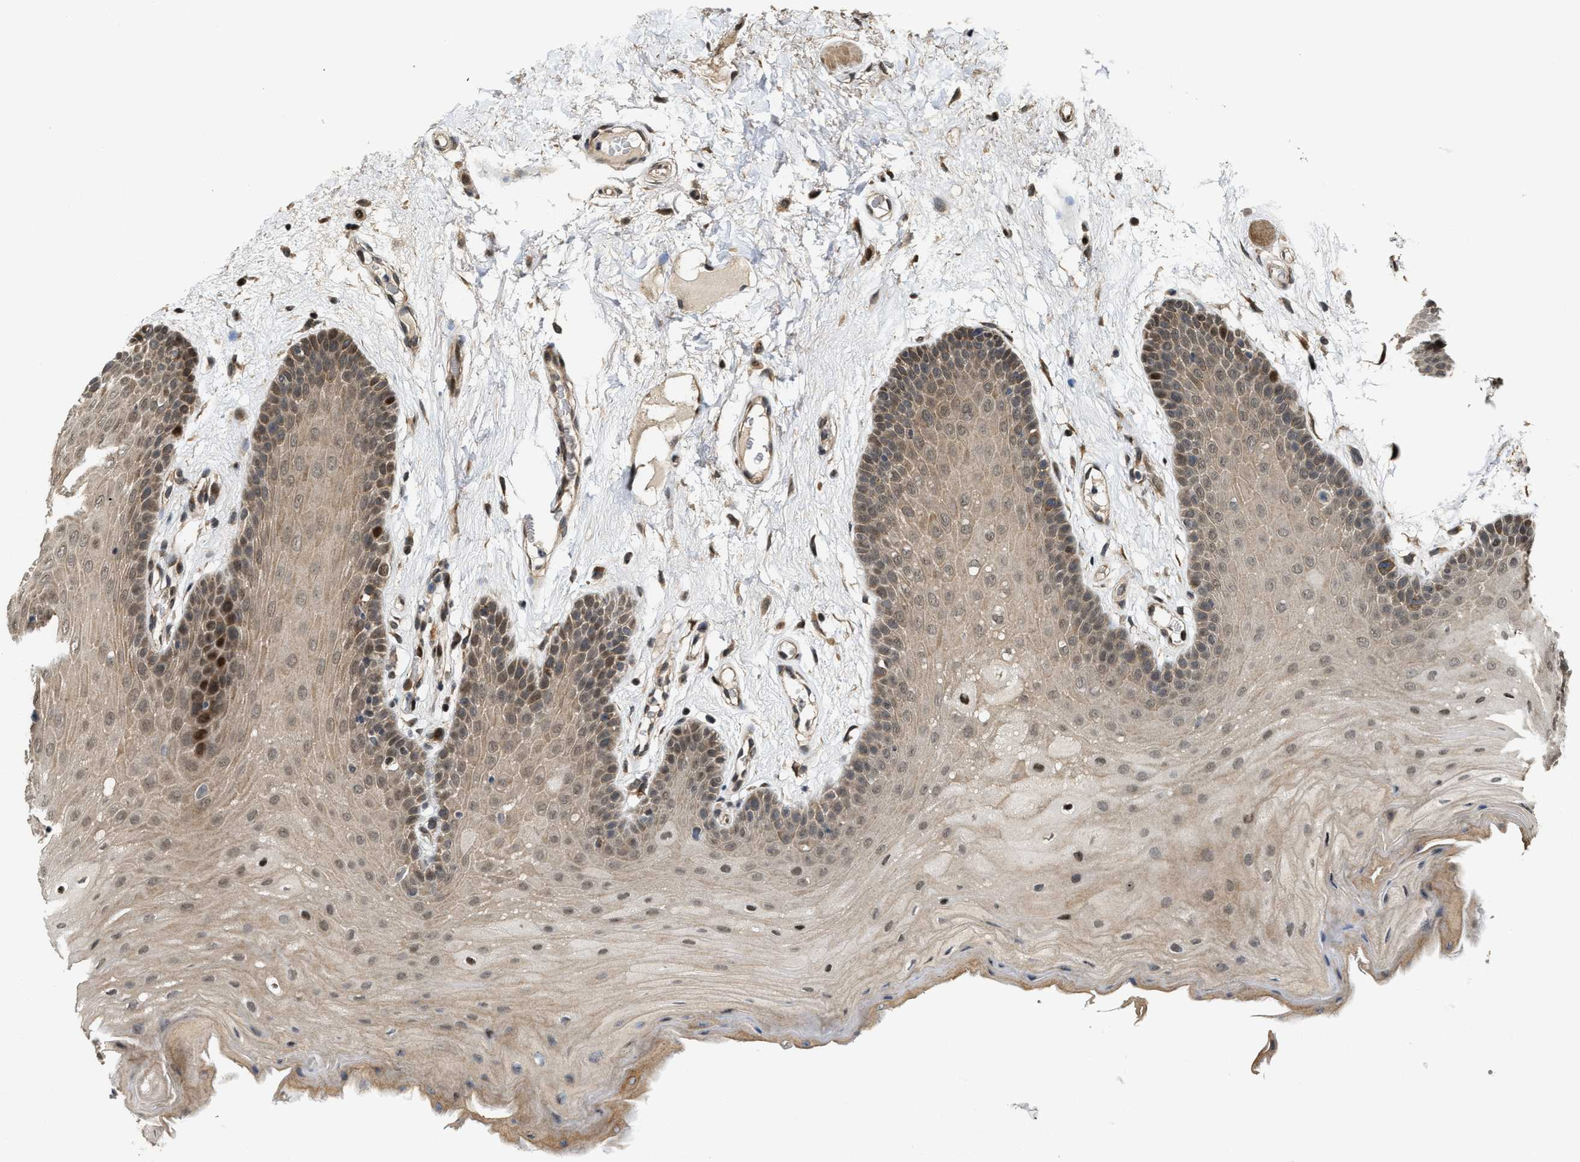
{"staining": {"intensity": "moderate", "quantity": ">75%", "location": "cytoplasmic/membranous,nuclear"}, "tissue": "oral mucosa", "cell_type": "Squamous epithelial cells", "image_type": "normal", "snomed": [{"axis": "morphology", "description": "Normal tissue, NOS"}, {"axis": "morphology", "description": "Squamous cell carcinoma, NOS"}, {"axis": "topography", "description": "Oral tissue"}, {"axis": "topography", "description": "Head-Neck"}], "caption": "High-power microscopy captured an immunohistochemistry photomicrograph of normal oral mucosa, revealing moderate cytoplasmic/membranous,nuclear staining in approximately >75% of squamous epithelial cells. The staining is performed using DAB brown chromogen to label protein expression. The nuclei are counter-stained blue using hematoxylin.", "gene": "SERTAD2", "patient": {"sex": "male", "age": 71}}